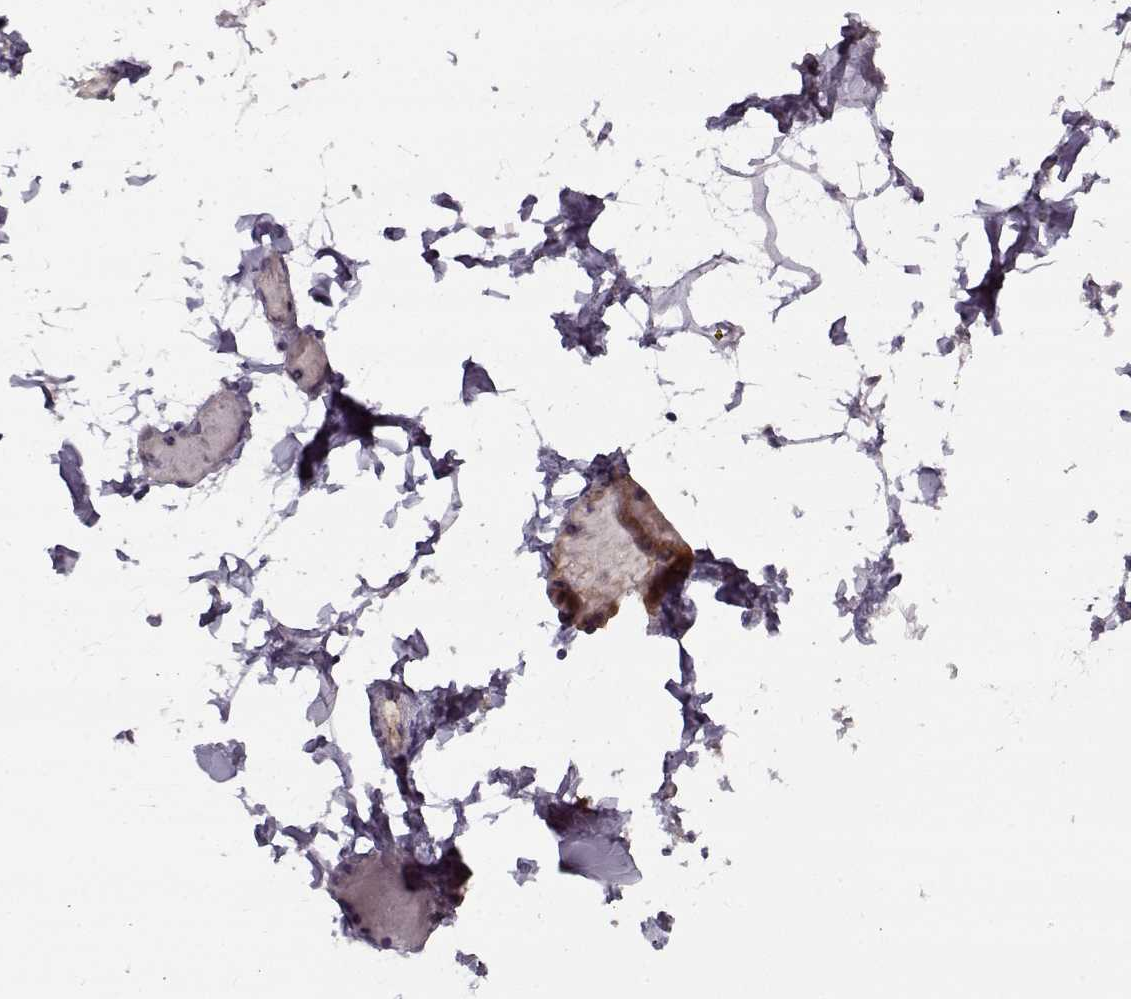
{"staining": {"intensity": "negative", "quantity": "none", "location": "none"}, "tissue": "adipose tissue", "cell_type": "Adipocytes", "image_type": "normal", "snomed": [{"axis": "morphology", "description": "Normal tissue, NOS"}, {"axis": "topography", "description": "Gallbladder"}, {"axis": "topography", "description": "Peripheral nerve tissue"}], "caption": "Immunohistochemical staining of unremarkable human adipose tissue demonstrates no significant staining in adipocytes. (Brightfield microscopy of DAB IHC at high magnification).", "gene": "KRT9", "patient": {"sex": "female", "age": 45}}